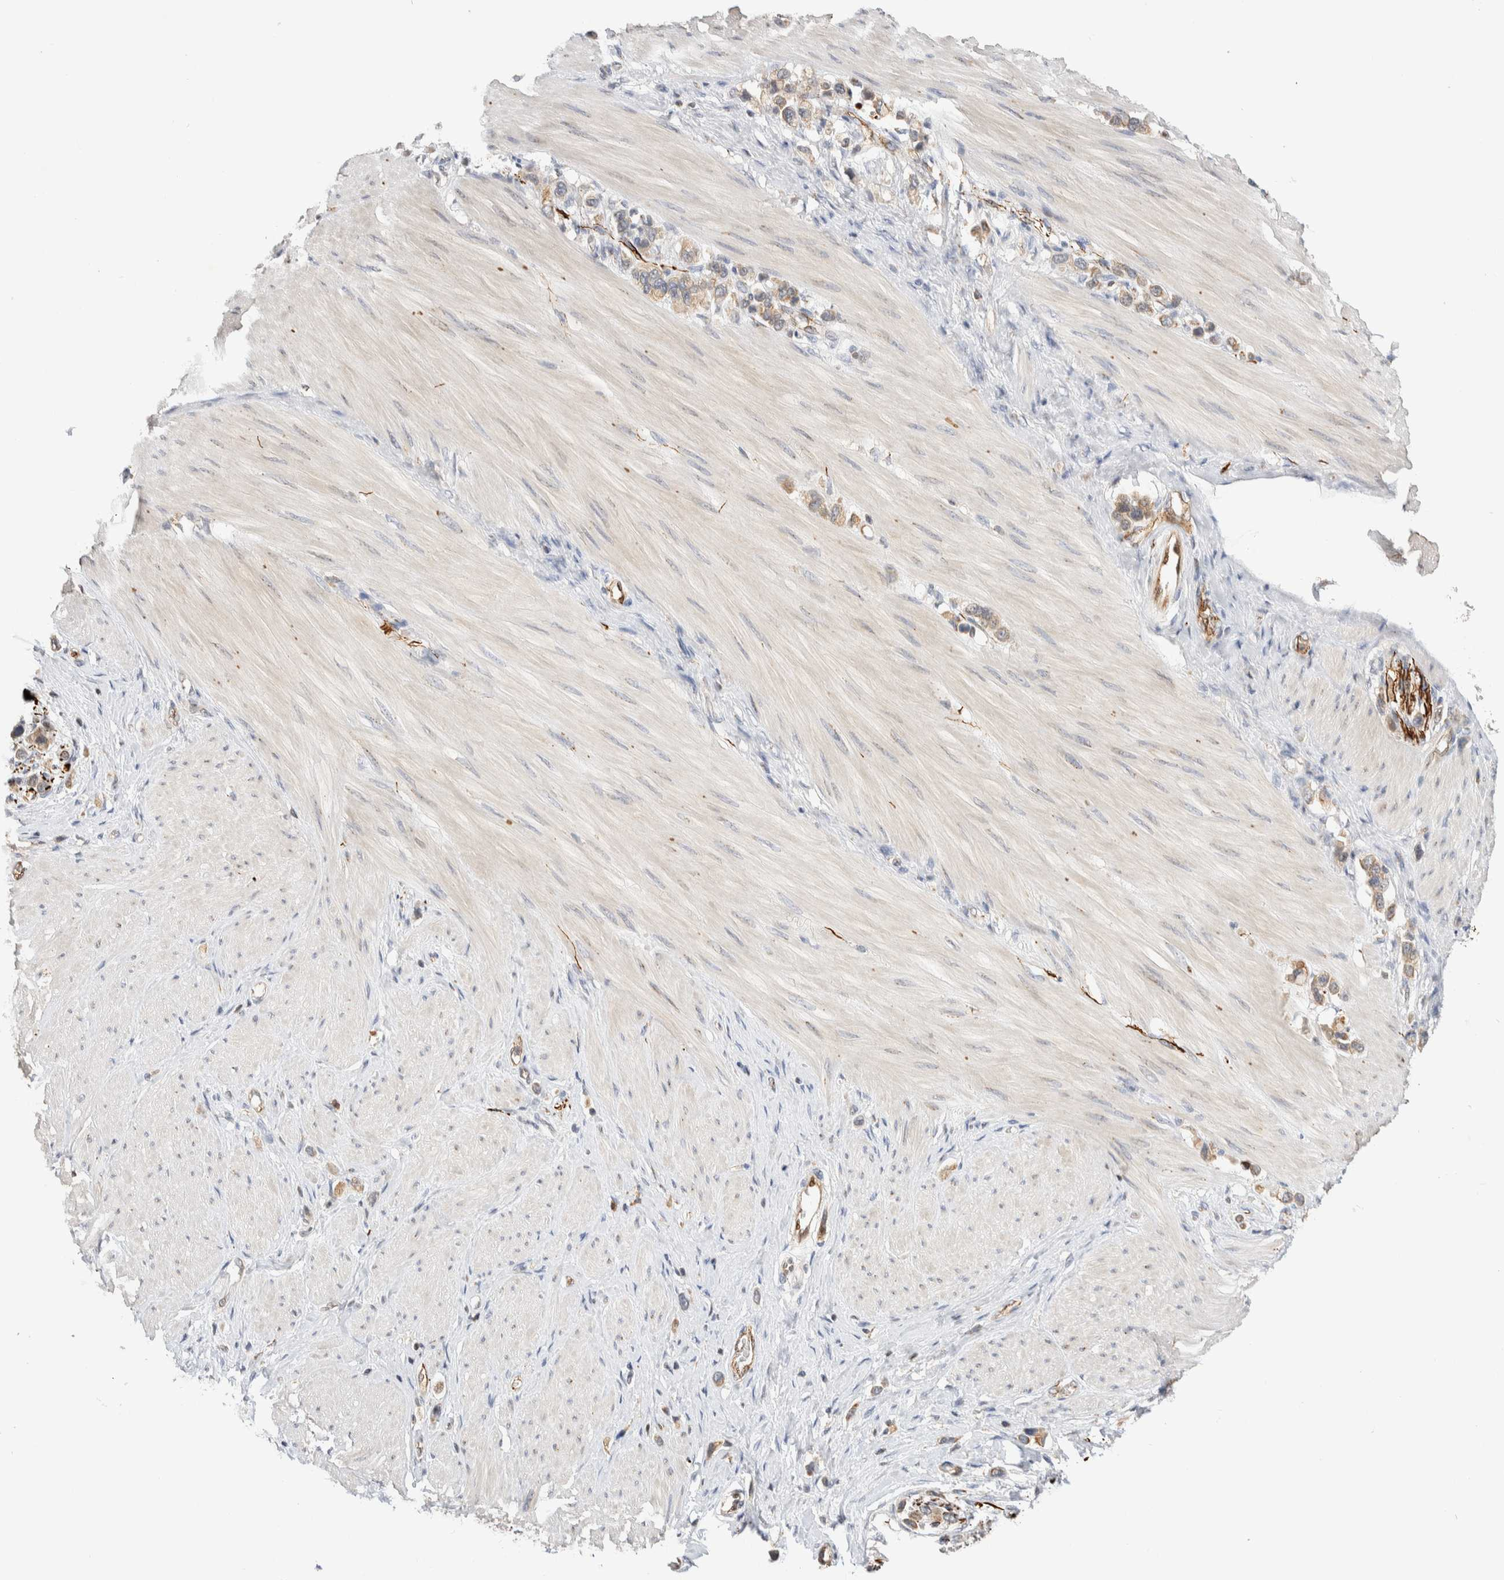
{"staining": {"intensity": "weak", "quantity": ">75%", "location": "cytoplasmic/membranous"}, "tissue": "stomach cancer", "cell_type": "Tumor cells", "image_type": "cancer", "snomed": [{"axis": "morphology", "description": "Adenocarcinoma, NOS"}, {"axis": "topography", "description": "Stomach"}], "caption": "Human adenocarcinoma (stomach) stained for a protein (brown) reveals weak cytoplasmic/membranous positive expression in about >75% of tumor cells.", "gene": "NSMAF", "patient": {"sex": "female", "age": 65}}